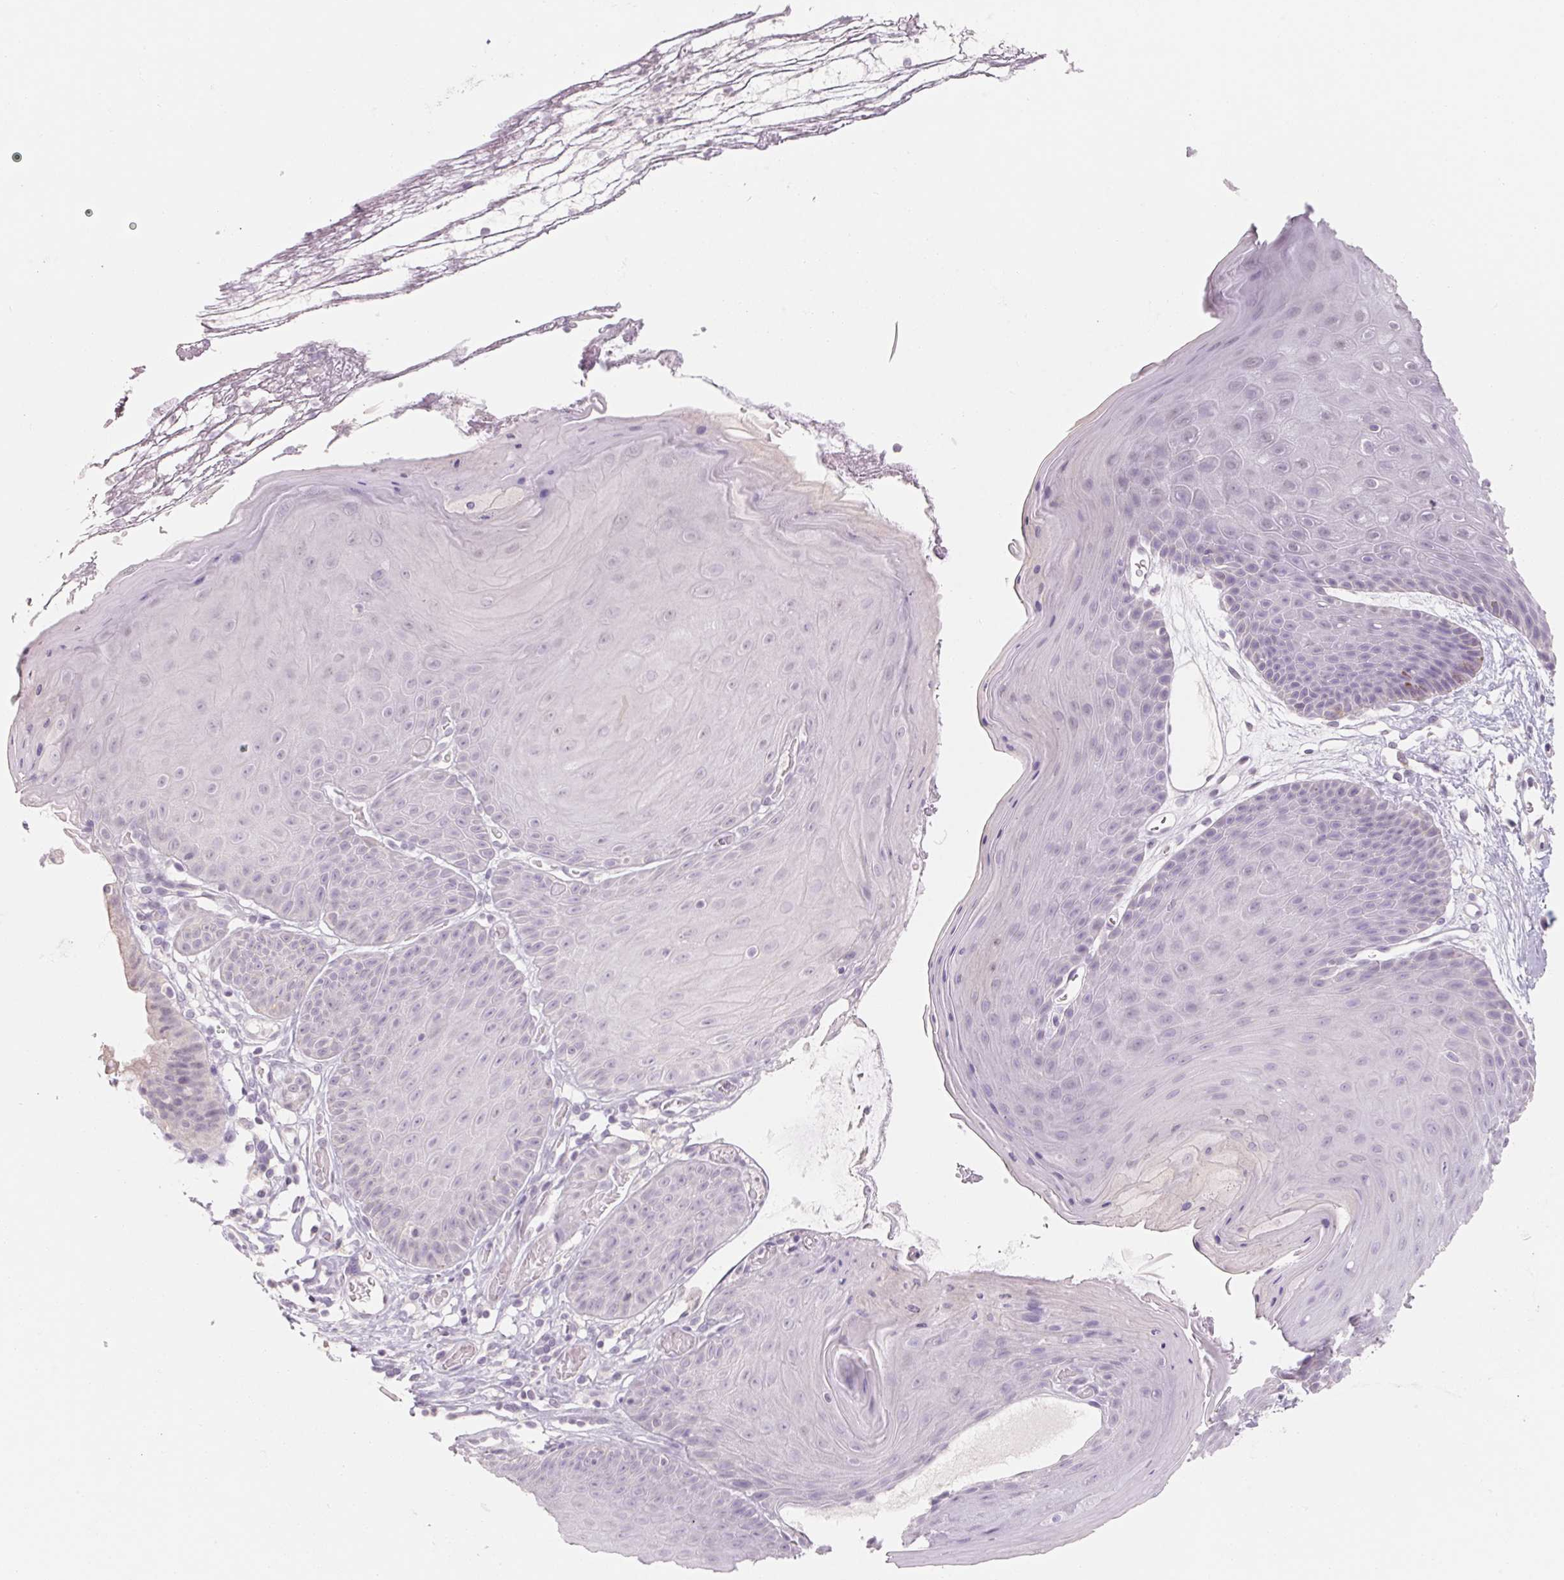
{"staining": {"intensity": "negative", "quantity": "none", "location": "none"}, "tissue": "skin", "cell_type": "Epidermal cells", "image_type": "normal", "snomed": [{"axis": "morphology", "description": "Normal tissue, NOS"}, {"axis": "topography", "description": "Anal"}], "caption": "Immunohistochemistry (IHC) micrograph of unremarkable skin: skin stained with DAB exhibits no significant protein expression in epidermal cells. Nuclei are stained in blue.", "gene": "CAPZA3", "patient": {"sex": "male", "age": 53}}